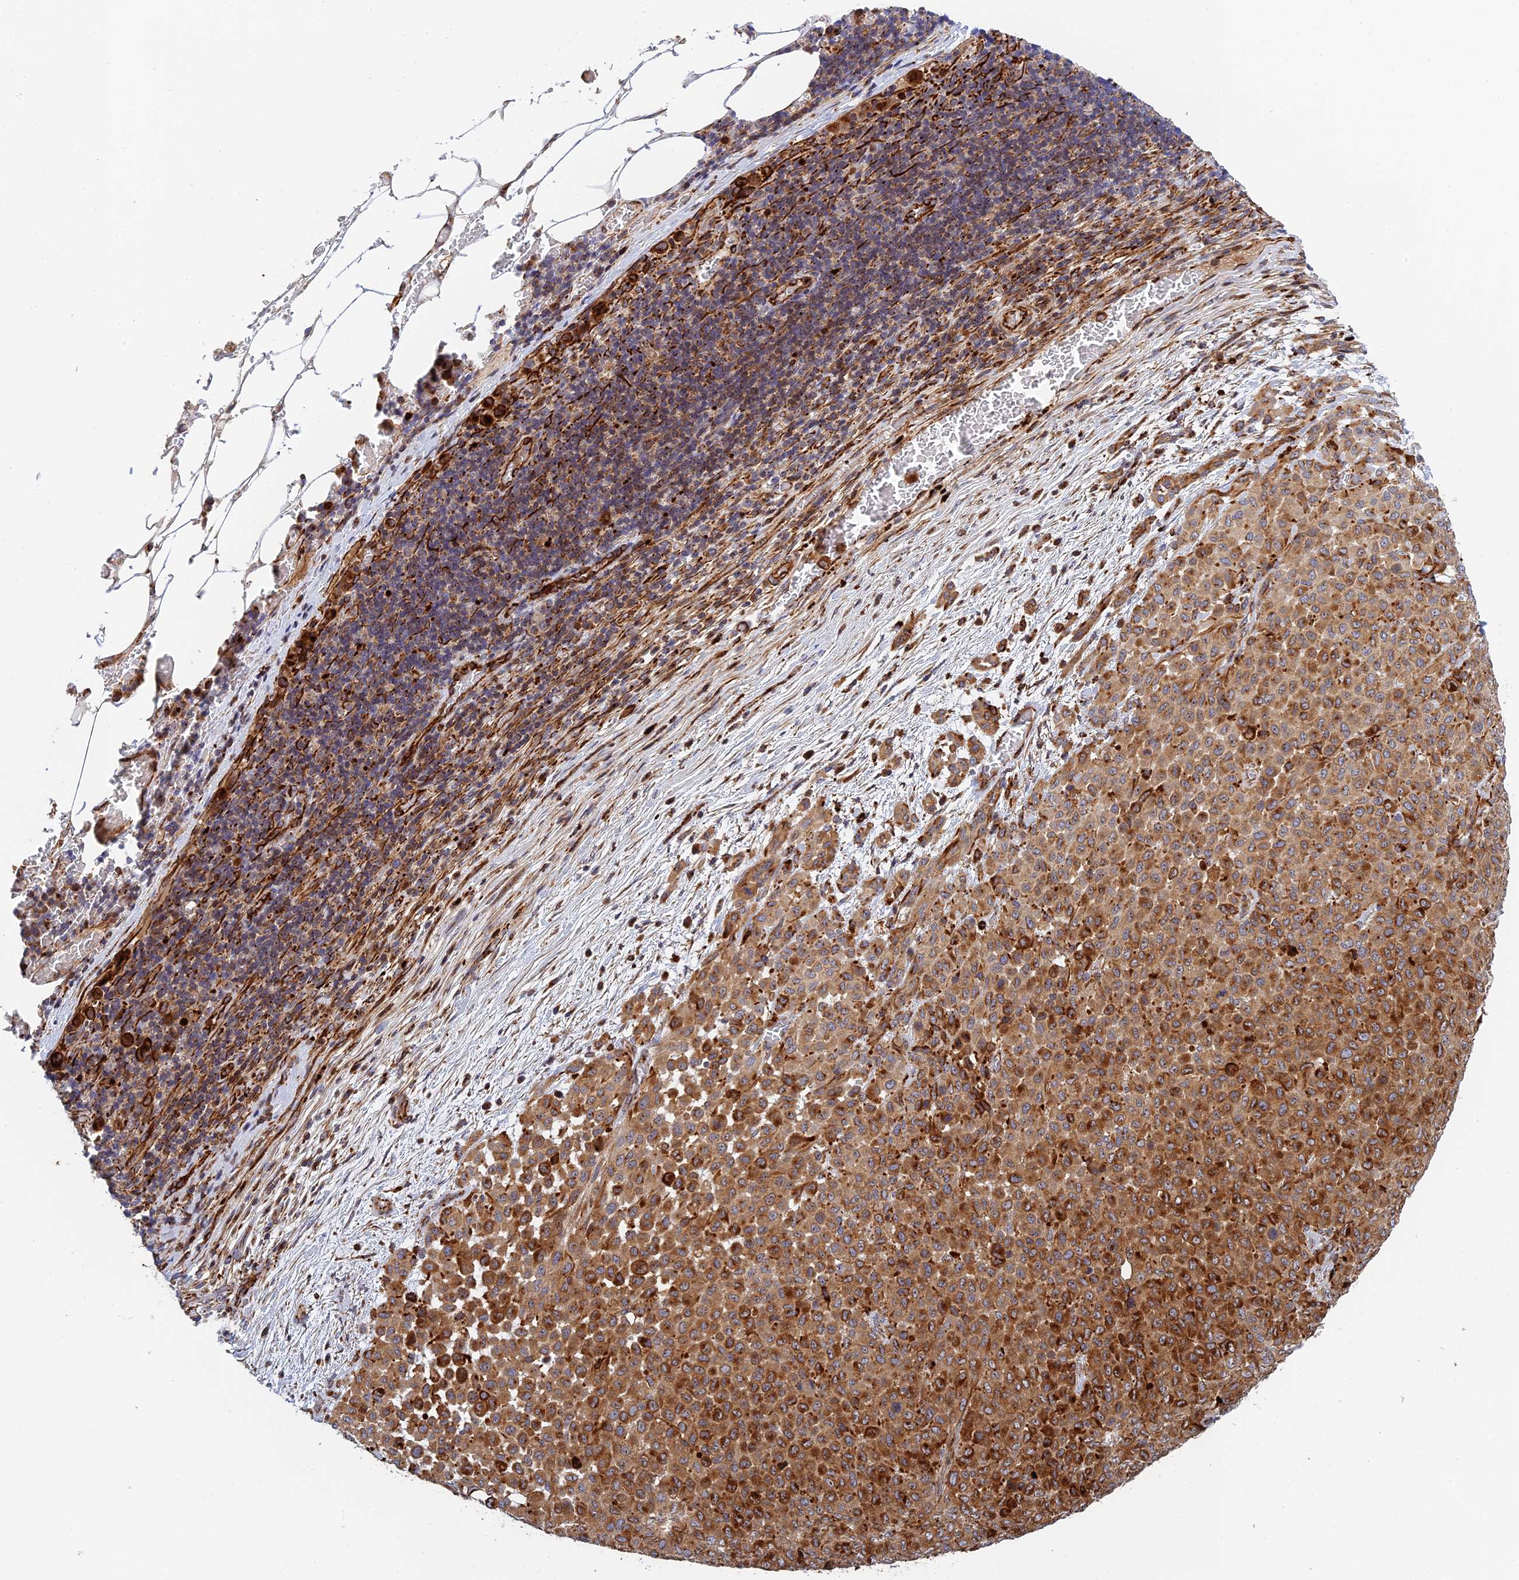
{"staining": {"intensity": "moderate", "quantity": ">75%", "location": "cytoplasmic/membranous"}, "tissue": "melanoma", "cell_type": "Tumor cells", "image_type": "cancer", "snomed": [{"axis": "morphology", "description": "Malignant melanoma, Metastatic site"}, {"axis": "topography", "description": "Skin"}], "caption": "Immunohistochemistry (IHC) histopathology image of neoplastic tissue: malignant melanoma (metastatic site) stained using immunohistochemistry (IHC) shows medium levels of moderate protein expression localized specifically in the cytoplasmic/membranous of tumor cells, appearing as a cytoplasmic/membranous brown color.", "gene": "PPP2R3C", "patient": {"sex": "female", "age": 81}}